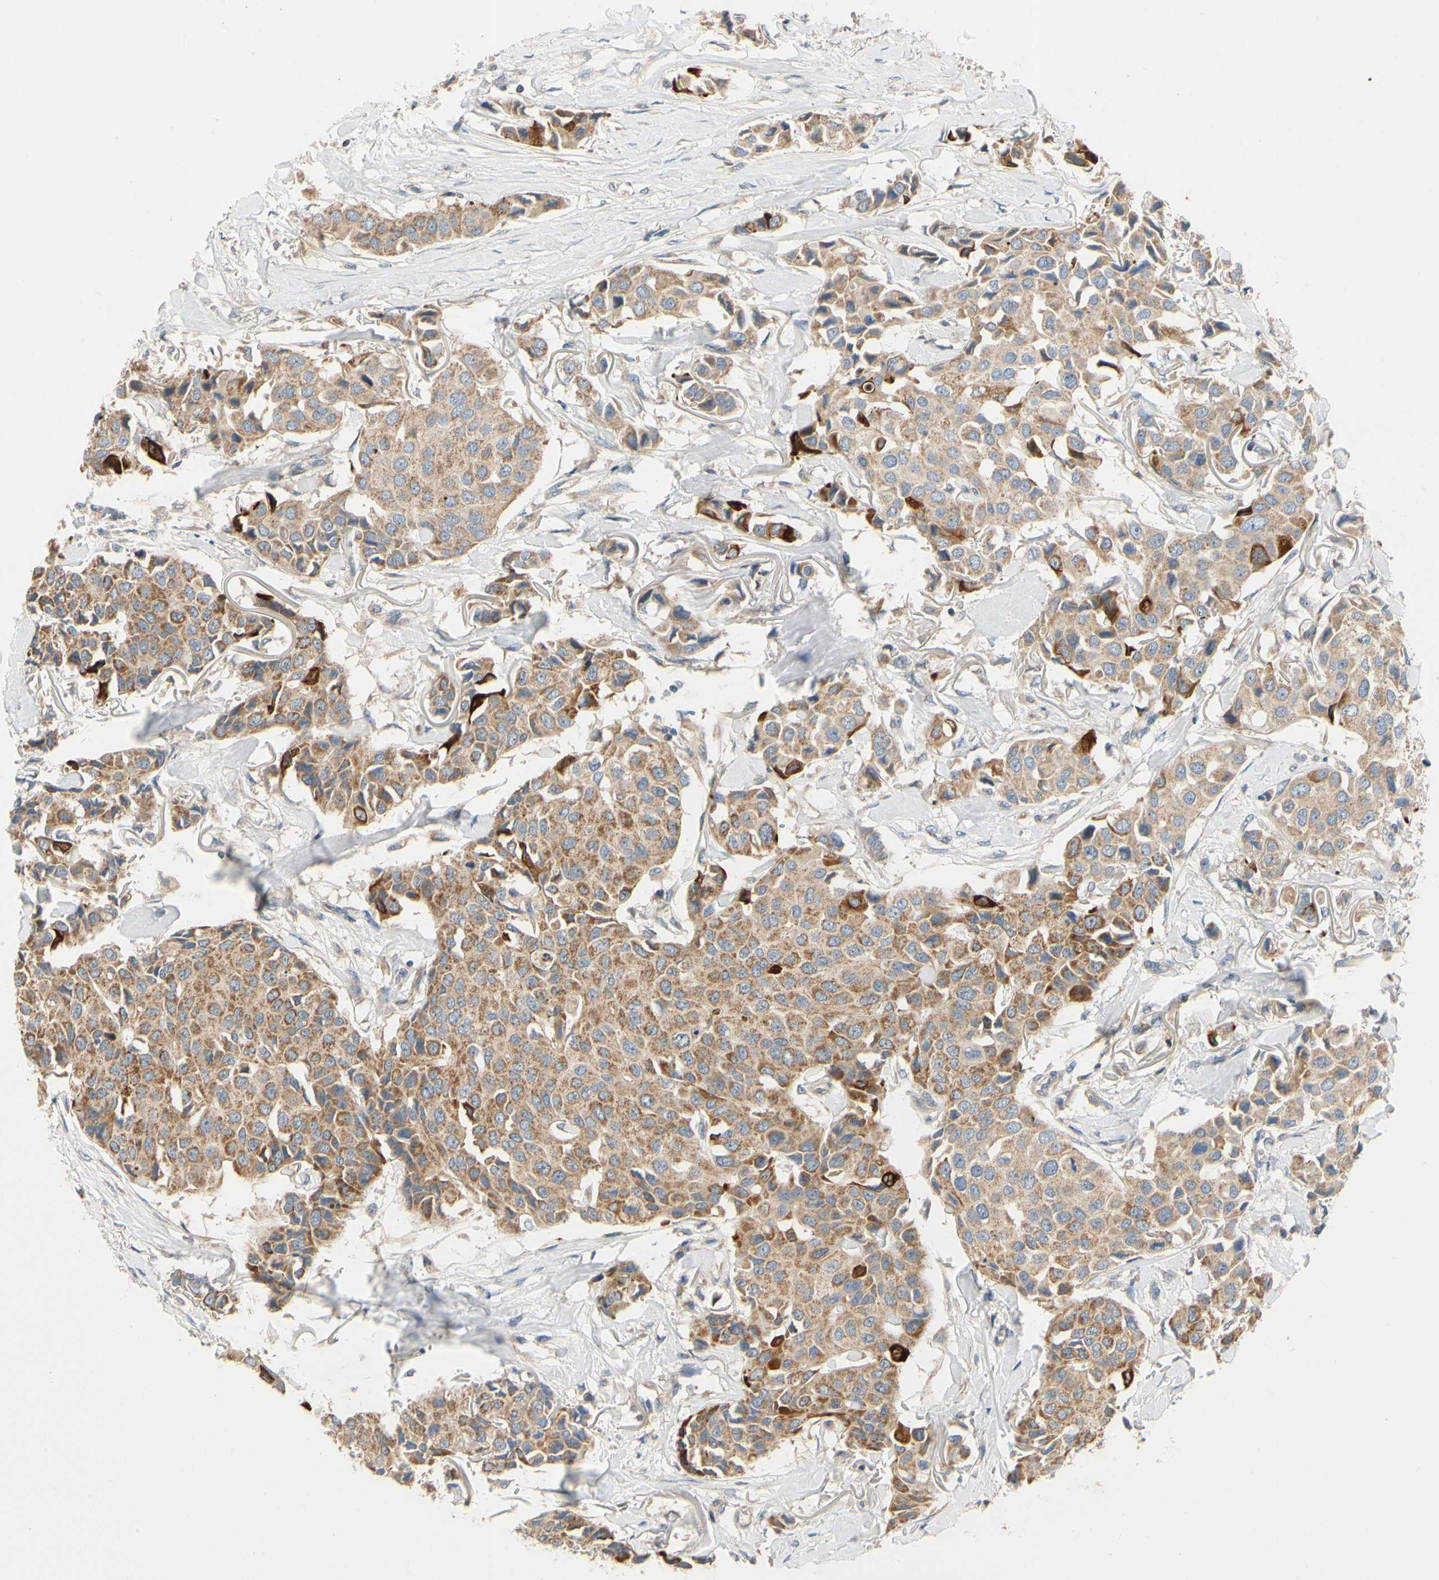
{"staining": {"intensity": "moderate", "quantity": ">75%", "location": "cytoplasmic/membranous"}, "tissue": "breast cancer", "cell_type": "Tumor cells", "image_type": "cancer", "snomed": [{"axis": "morphology", "description": "Duct carcinoma"}, {"axis": "topography", "description": "Breast"}], "caption": "The immunohistochemical stain highlights moderate cytoplasmic/membranous staining in tumor cells of breast cancer tissue. (DAB = brown stain, brightfield microscopy at high magnification).", "gene": "KLHDC8B", "patient": {"sex": "female", "age": 80}}